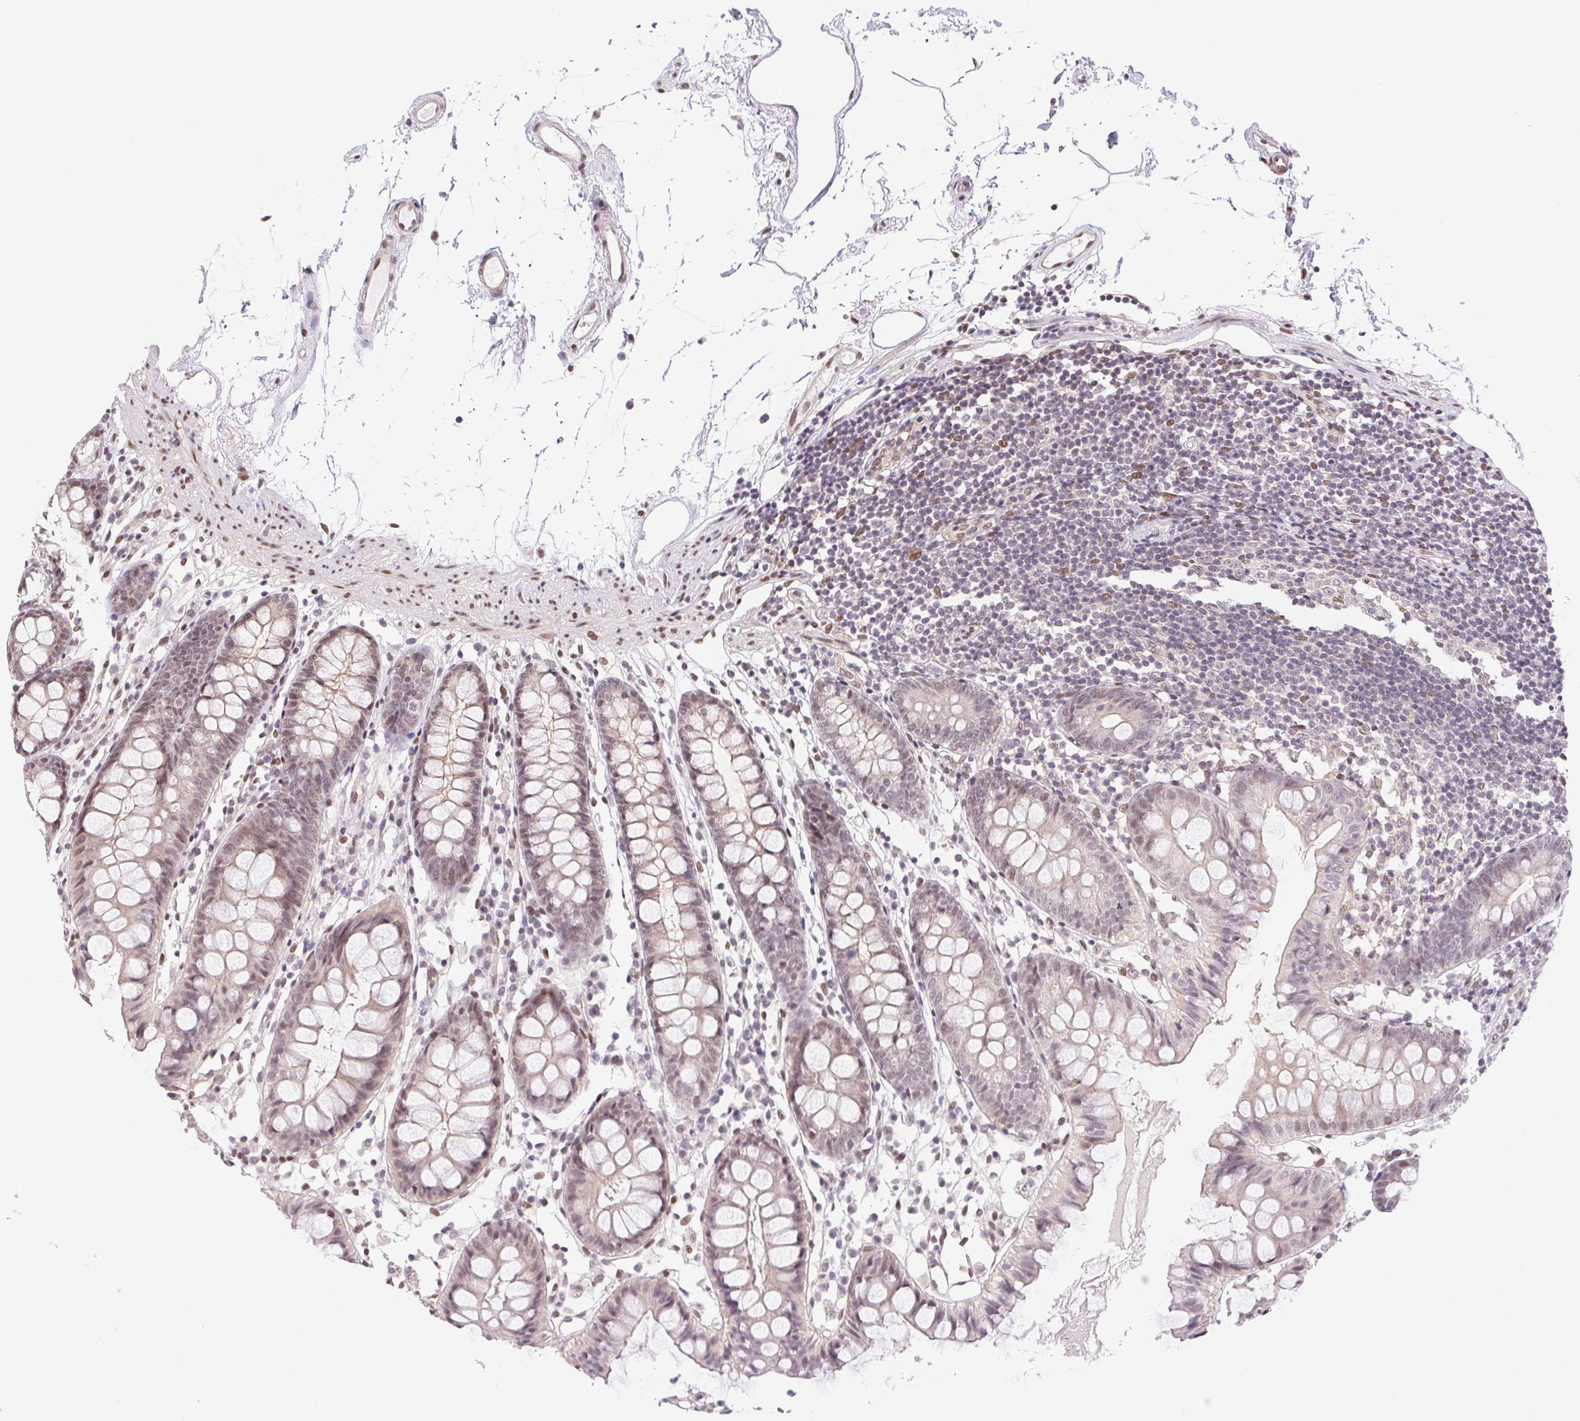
{"staining": {"intensity": "weak", "quantity": ">75%", "location": "nuclear"}, "tissue": "colon", "cell_type": "Endothelial cells", "image_type": "normal", "snomed": [{"axis": "morphology", "description": "Normal tissue, NOS"}, {"axis": "topography", "description": "Colon"}], "caption": "Protein analysis of unremarkable colon reveals weak nuclear staining in about >75% of endothelial cells.", "gene": "CAND1", "patient": {"sex": "female", "age": 84}}